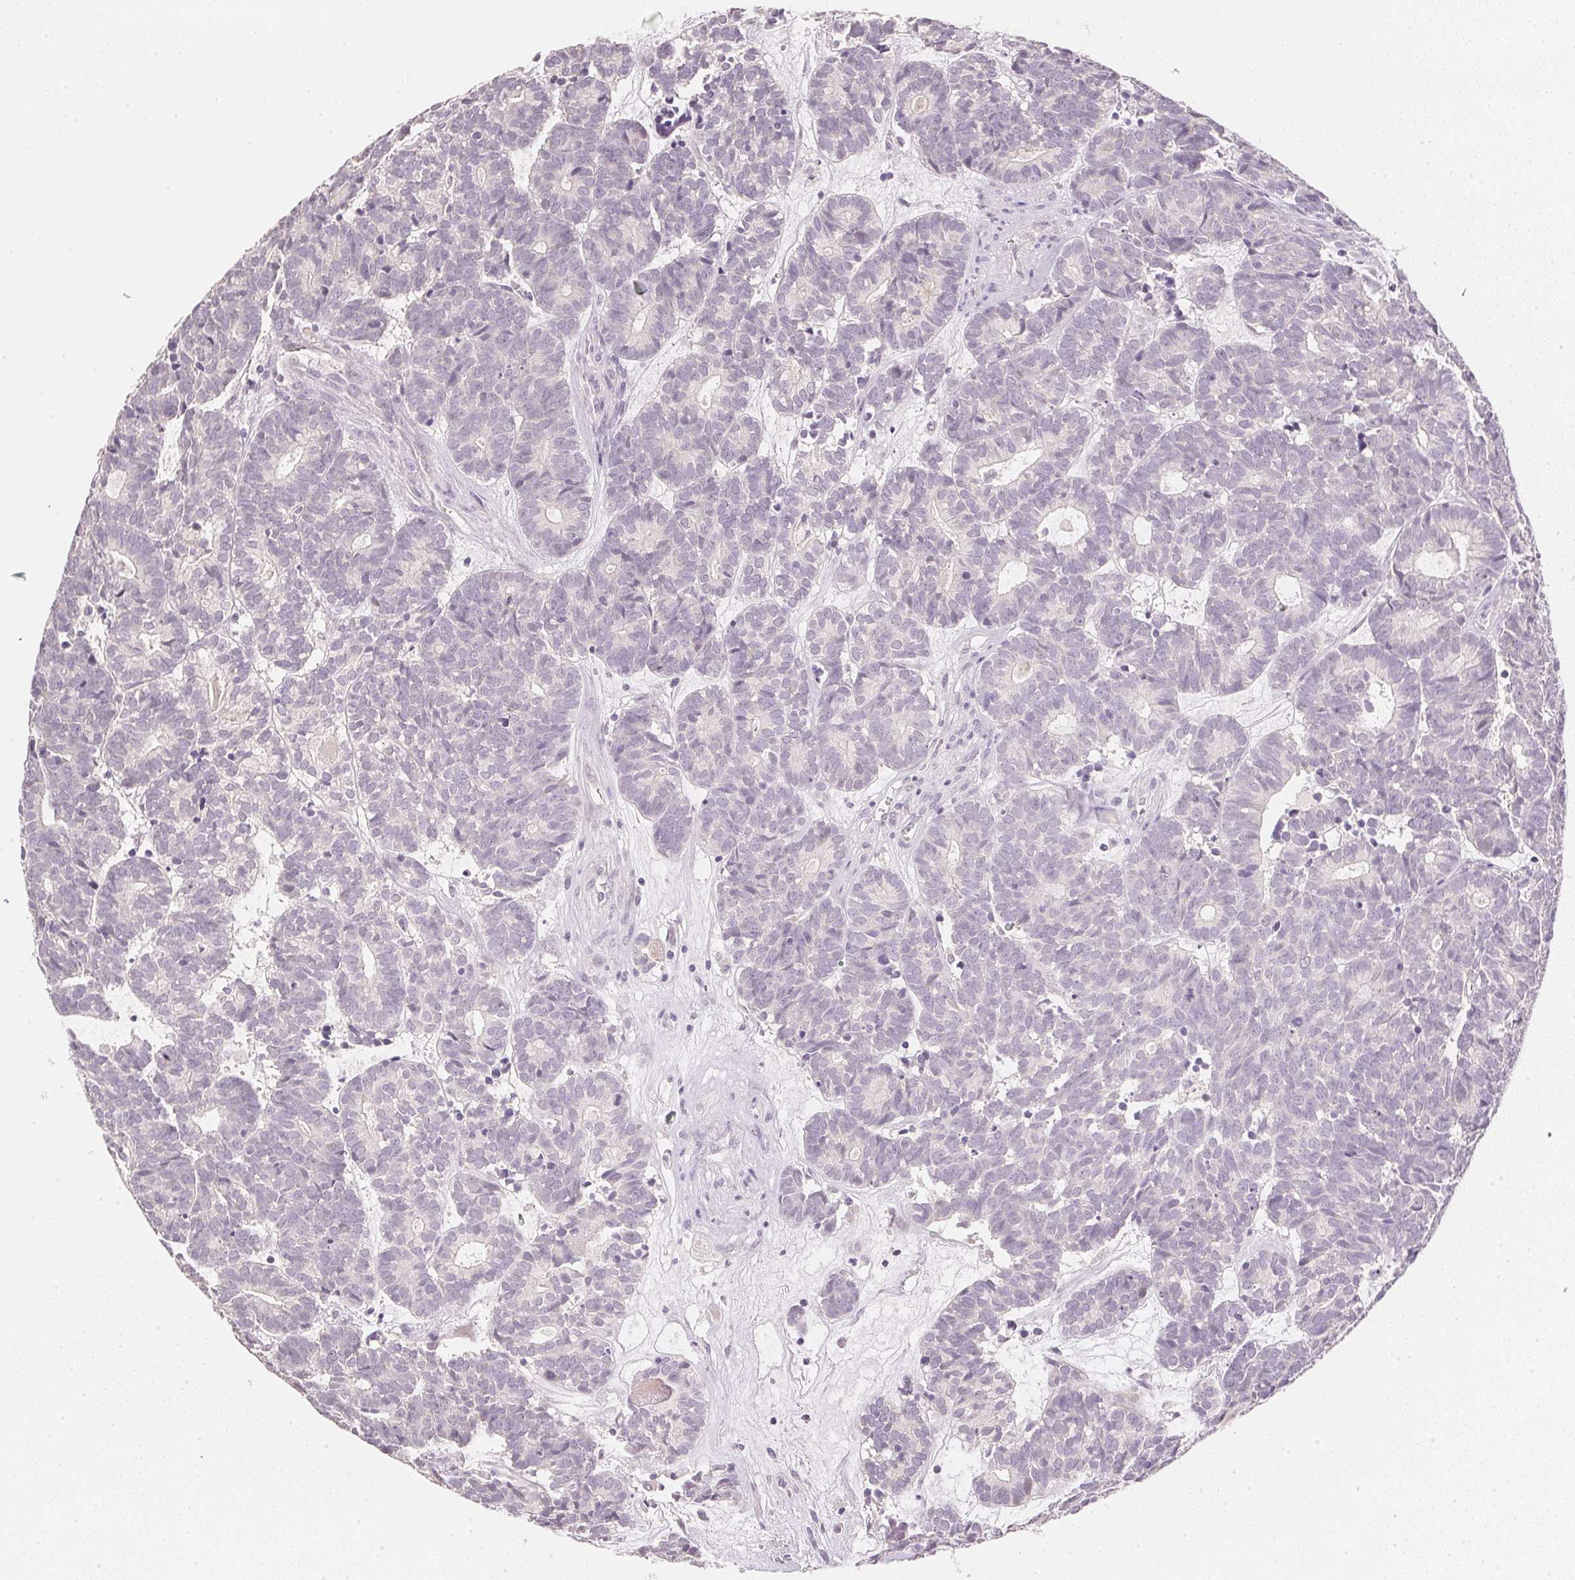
{"staining": {"intensity": "negative", "quantity": "none", "location": "none"}, "tissue": "head and neck cancer", "cell_type": "Tumor cells", "image_type": "cancer", "snomed": [{"axis": "morphology", "description": "Adenocarcinoma, NOS"}, {"axis": "topography", "description": "Head-Neck"}], "caption": "The micrograph demonstrates no significant expression in tumor cells of adenocarcinoma (head and neck).", "gene": "DHCR24", "patient": {"sex": "female", "age": 81}}